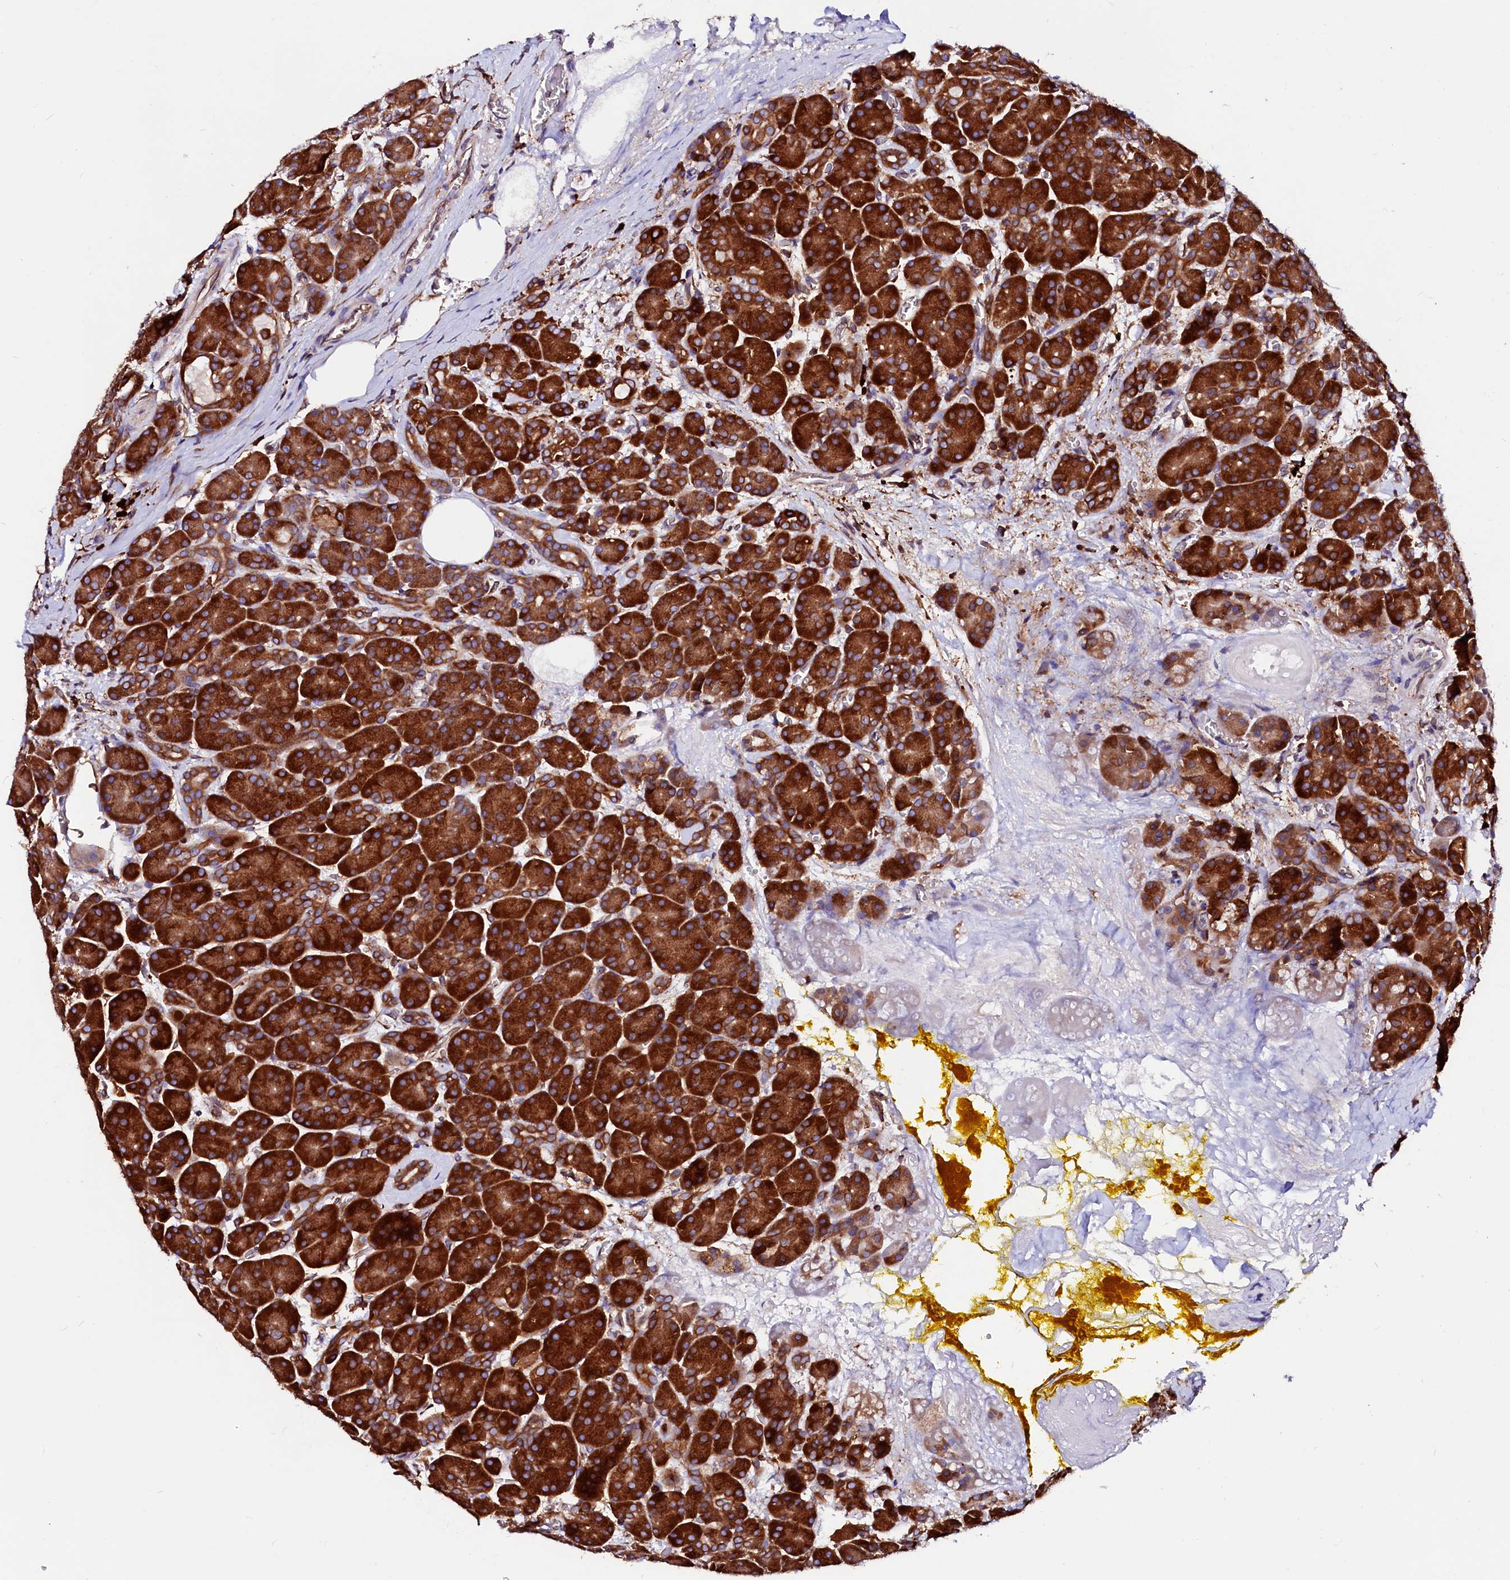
{"staining": {"intensity": "strong", "quantity": ">75%", "location": "cytoplasmic/membranous"}, "tissue": "pancreas", "cell_type": "Exocrine glandular cells", "image_type": "normal", "snomed": [{"axis": "morphology", "description": "Normal tissue, NOS"}, {"axis": "topography", "description": "Pancreas"}], "caption": "DAB immunohistochemical staining of benign pancreas reveals strong cytoplasmic/membranous protein positivity in about >75% of exocrine glandular cells. Nuclei are stained in blue.", "gene": "DERL1", "patient": {"sex": "male", "age": 63}}